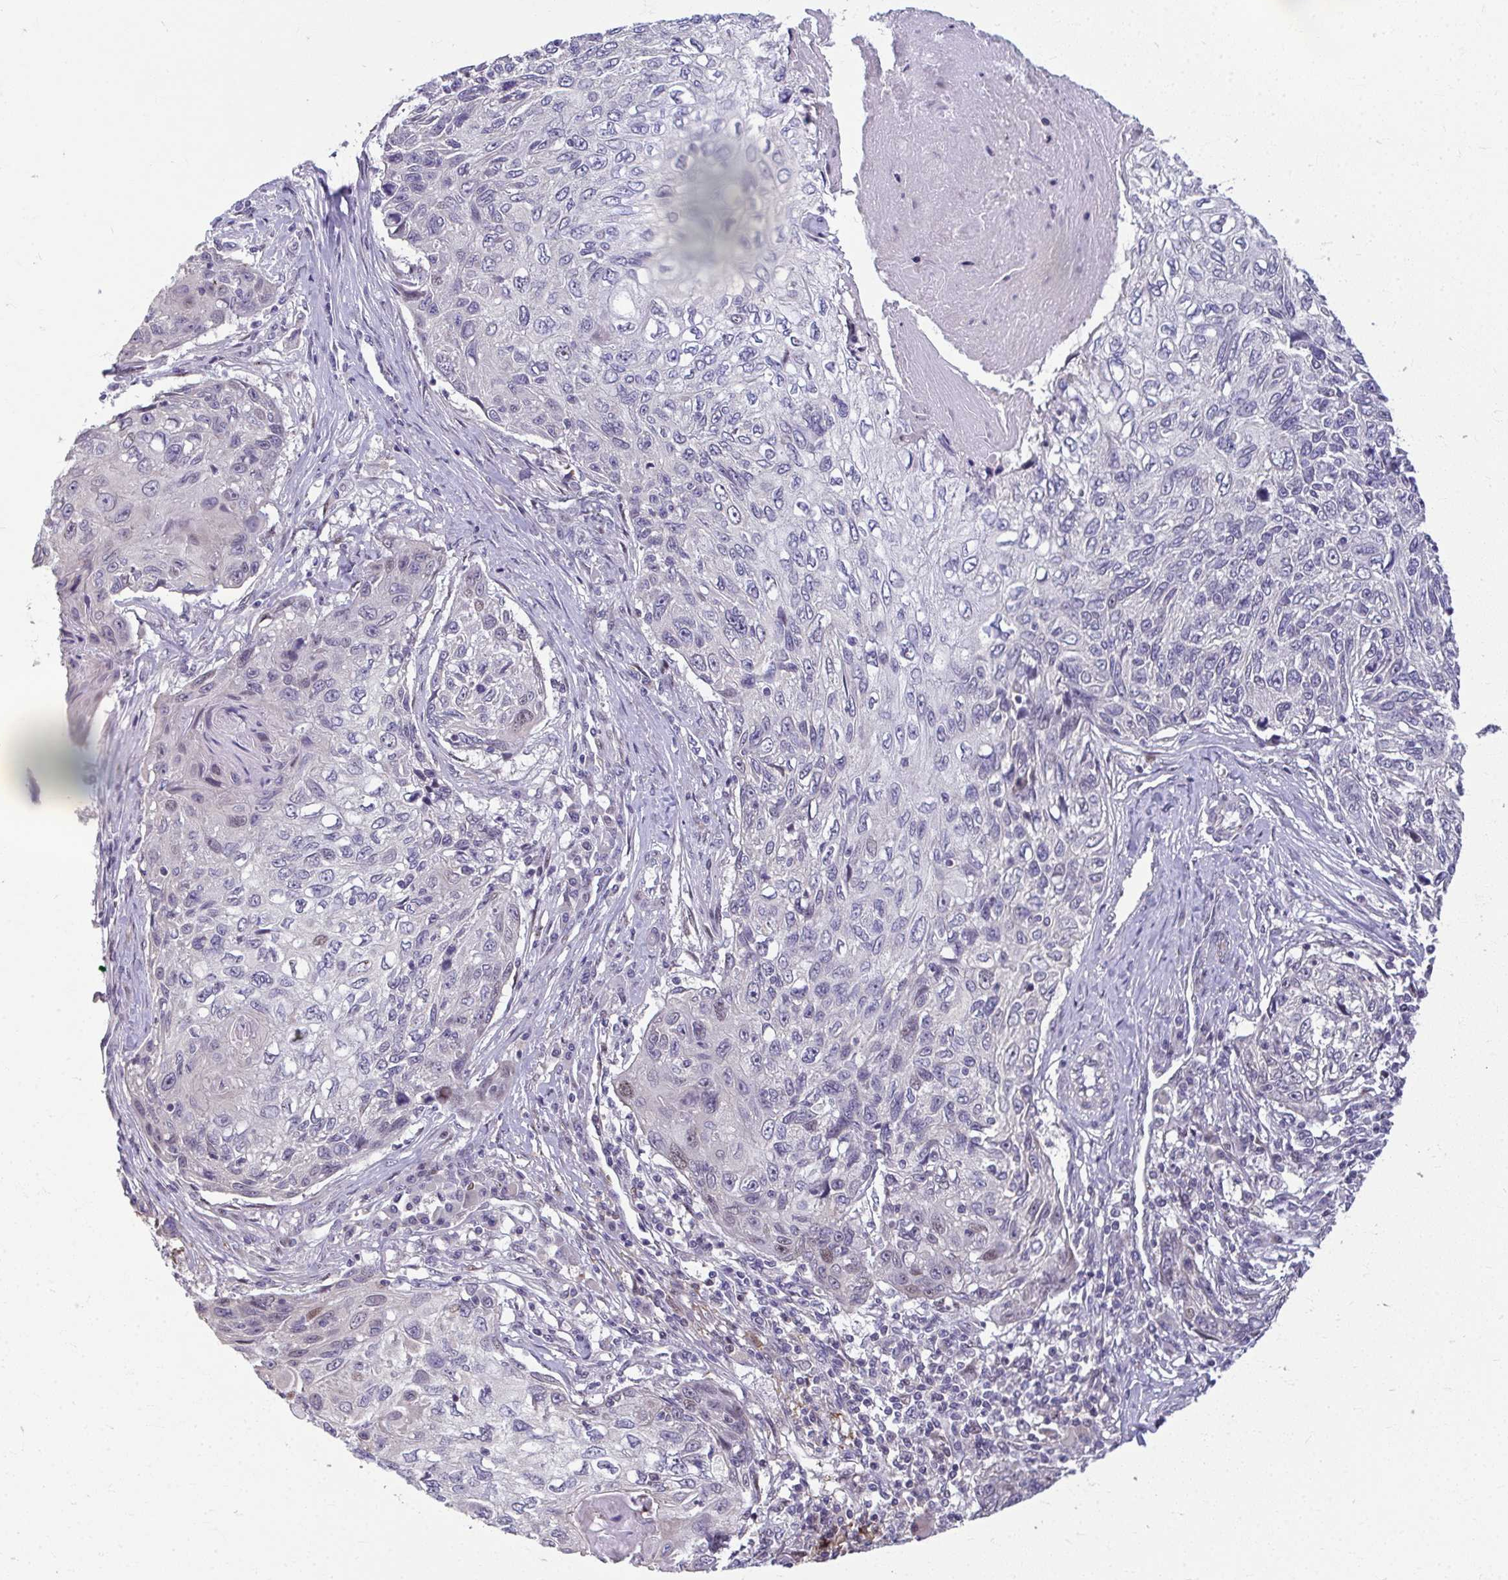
{"staining": {"intensity": "negative", "quantity": "none", "location": "none"}, "tissue": "skin cancer", "cell_type": "Tumor cells", "image_type": "cancer", "snomed": [{"axis": "morphology", "description": "Squamous cell carcinoma, NOS"}, {"axis": "topography", "description": "Skin"}], "caption": "High power microscopy image of an immunohistochemistry micrograph of skin cancer, revealing no significant expression in tumor cells. The staining was performed using DAB to visualize the protein expression in brown, while the nuclei were stained in blue with hematoxylin (Magnification: 20x).", "gene": "ODF1", "patient": {"sex": "male", "age": 92}}